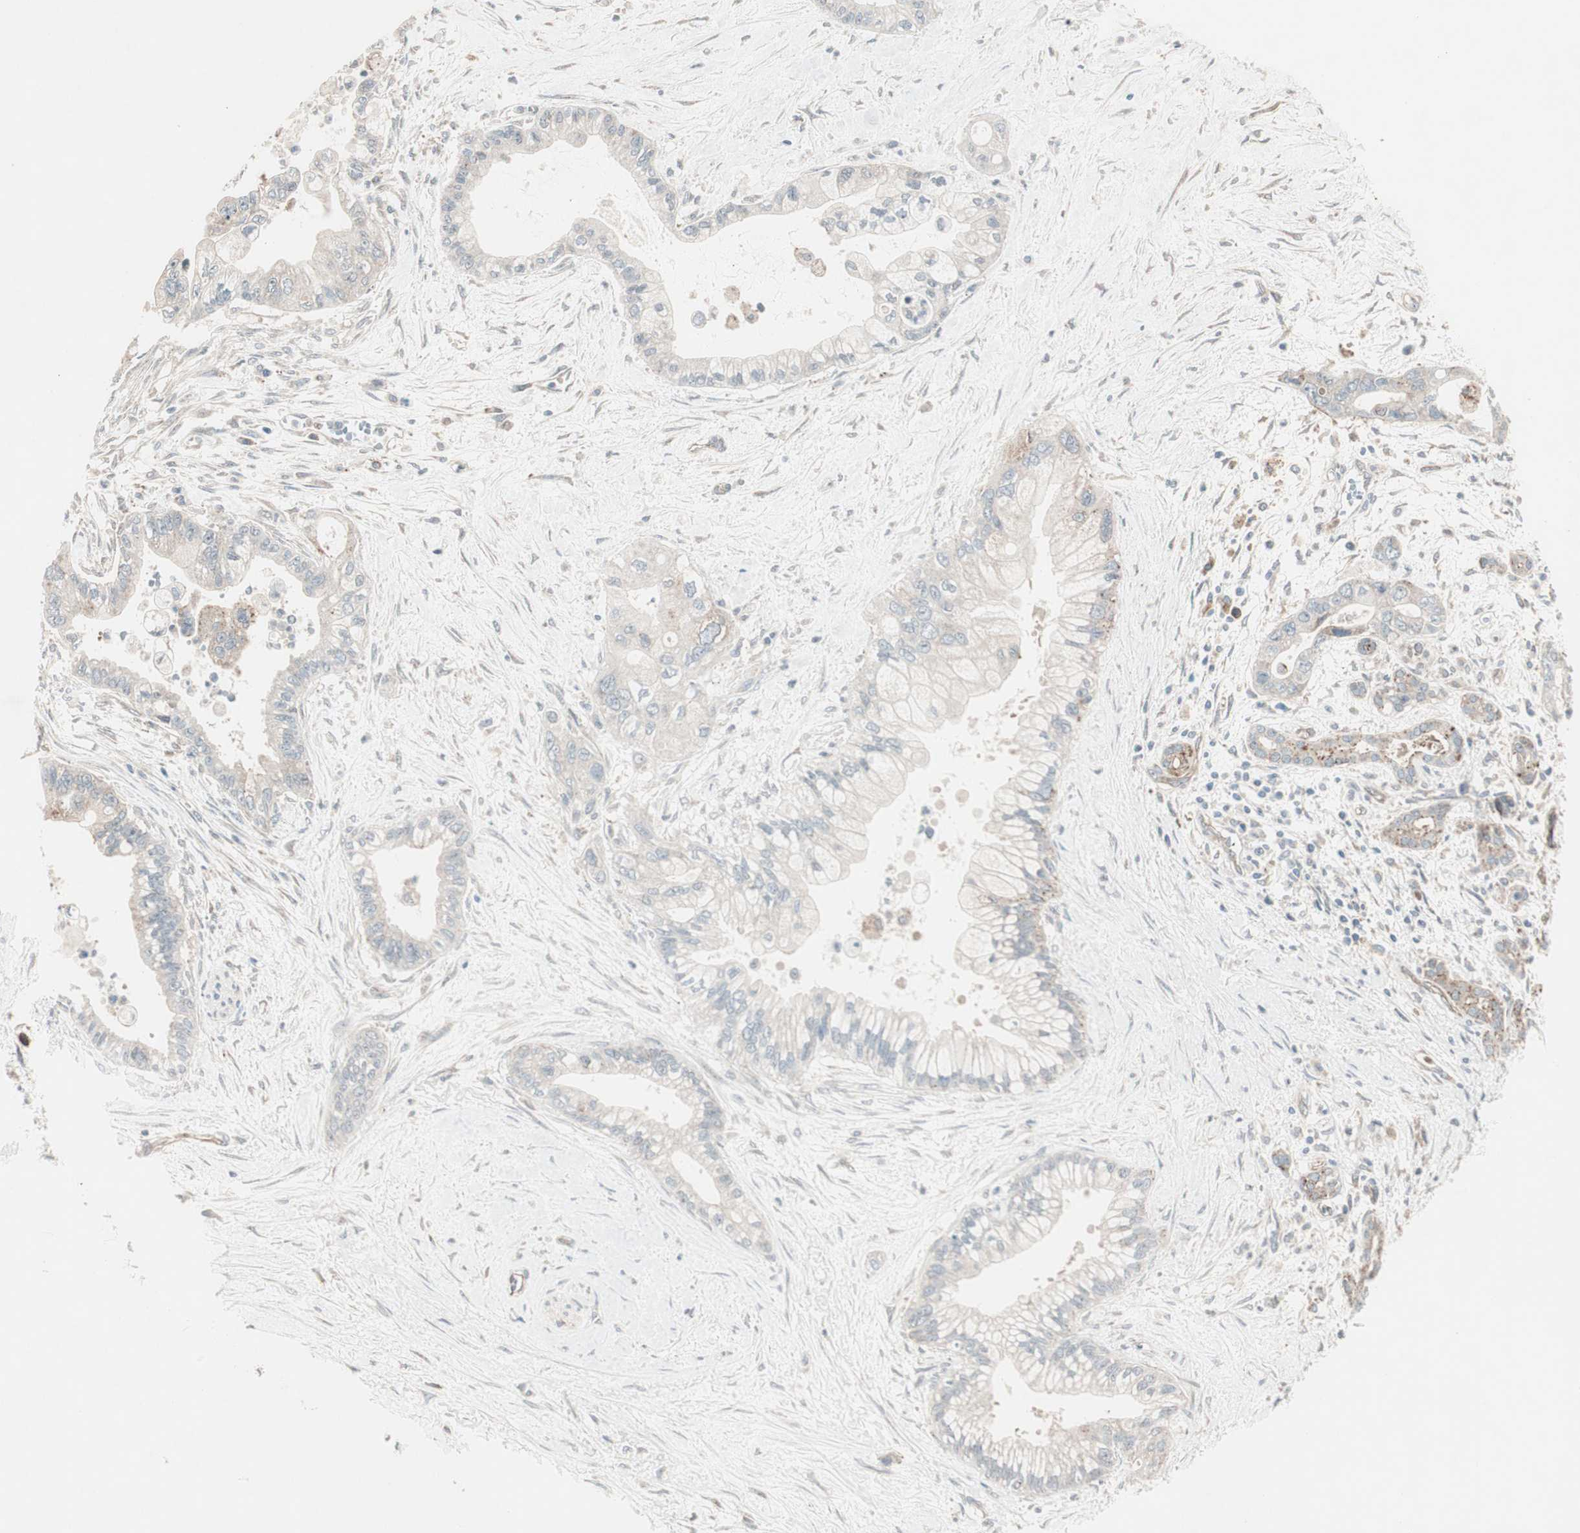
{"staining": {"intensity": "weak", "quantity": ">75%", "location": "cytoplasmic/membranous"}, "tissue": "pancreatic cancer", "cell_type": "Tumor cells", "image_type": "cancer", "snomed": [{"axis": "morphology", "description": "Adenocarcinoma, NOS"}, {"axis": "topography", "description": "Pancreas"}], "caption": "An IHC micrograph of neoplastic tissue is shown. Protein staining in brown highlights weak cytoplasmic/membranous positivity in pancreatic cancer within tumor cells.", "gene": "CCL14", "patient": {"sex": "male", "age": 70}}